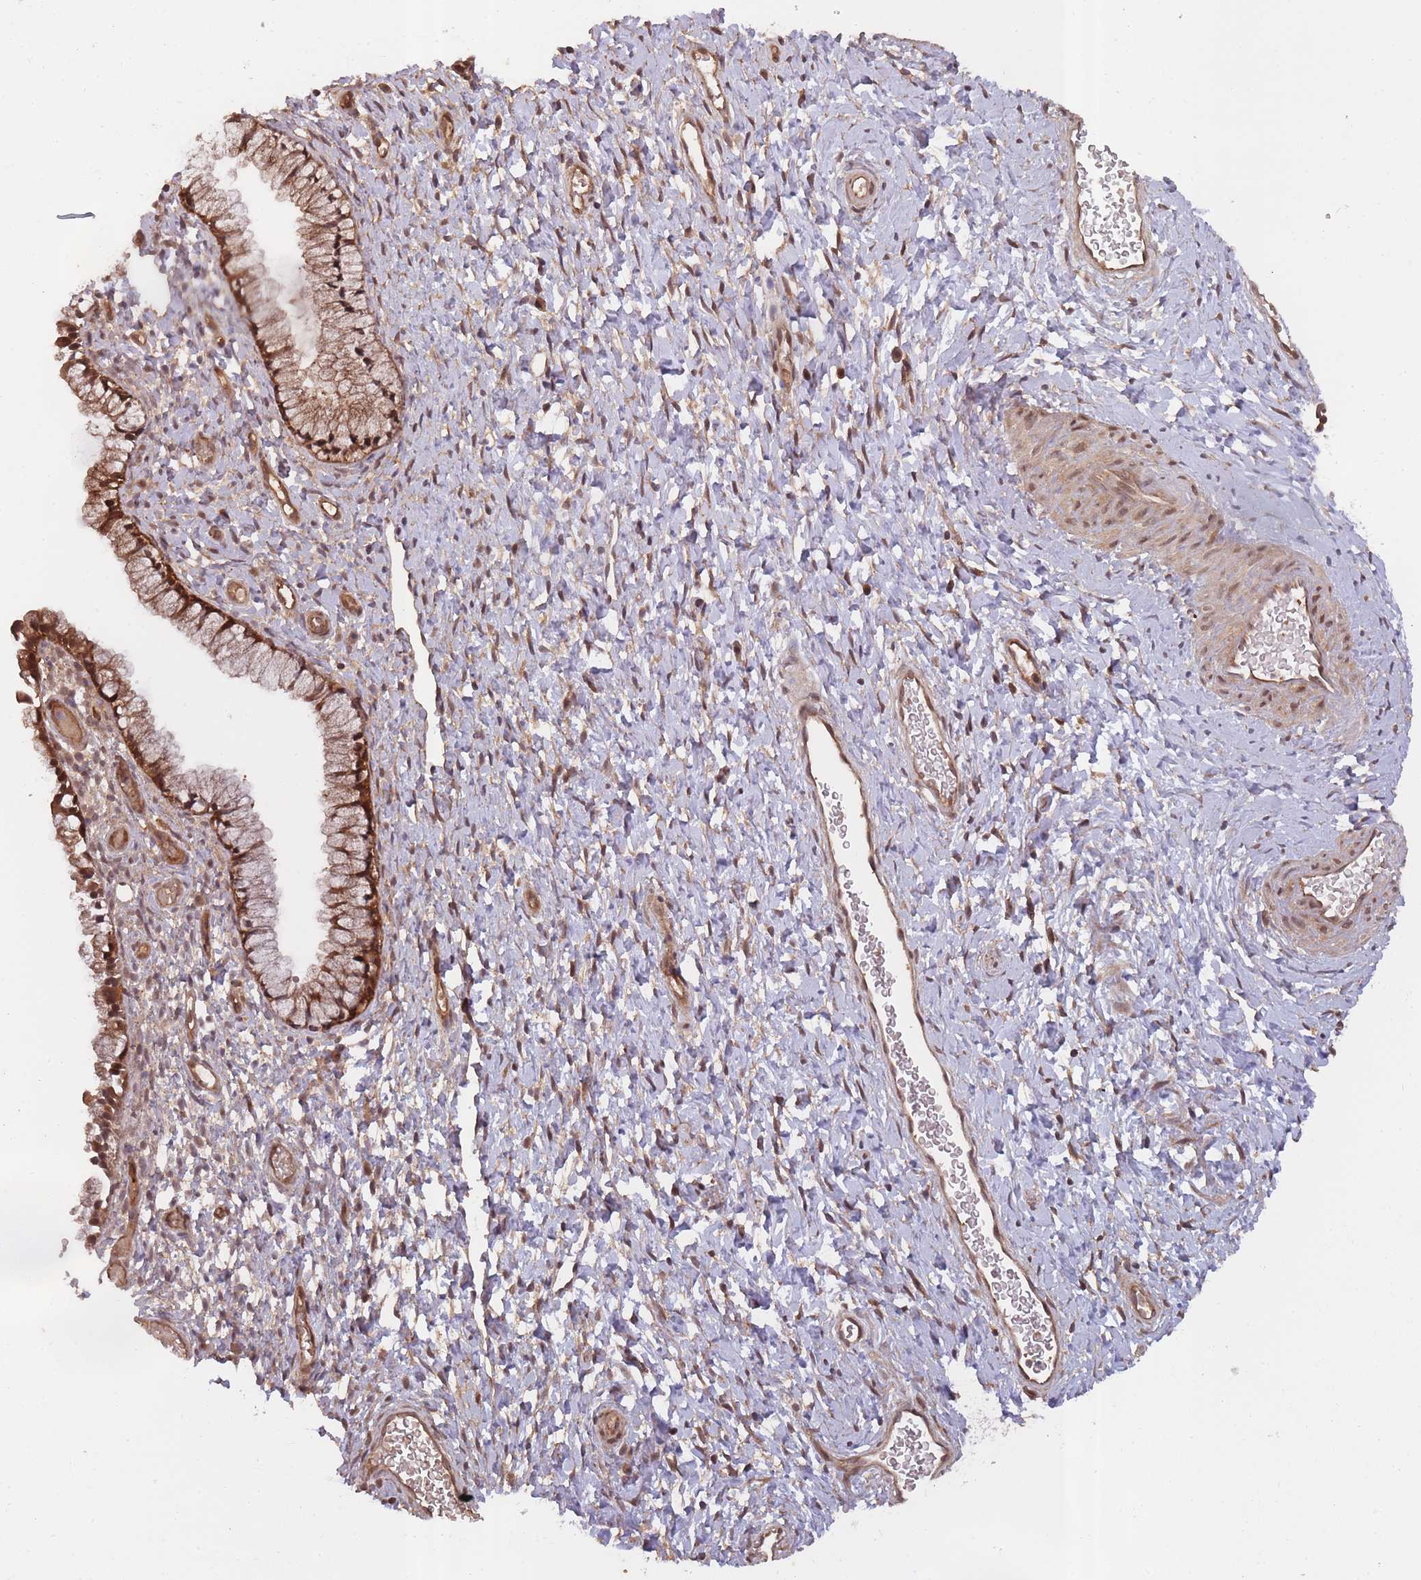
{"staining": {"intensity": "strong", "quantity": ">75%", "location": "cytoplasmic/membranous,nuclear"}, "tissue": "cervix", "cell_type": "Glandular cells", "image_type": "normal", "snomed": [{"axis": "morphology", "description": "Normal tissue, NOS"}, {"axis": "topography", "description": "Cervix"}], "caption": "Immunohistochemical staining of unremarkable cervix exhibits high levels of strong cytoplasmic/membranous,nuclear positivity in about >75% of glandular cells.", "gene": "PPP6R3", "patient": {"sex": "female", "age": 36}}